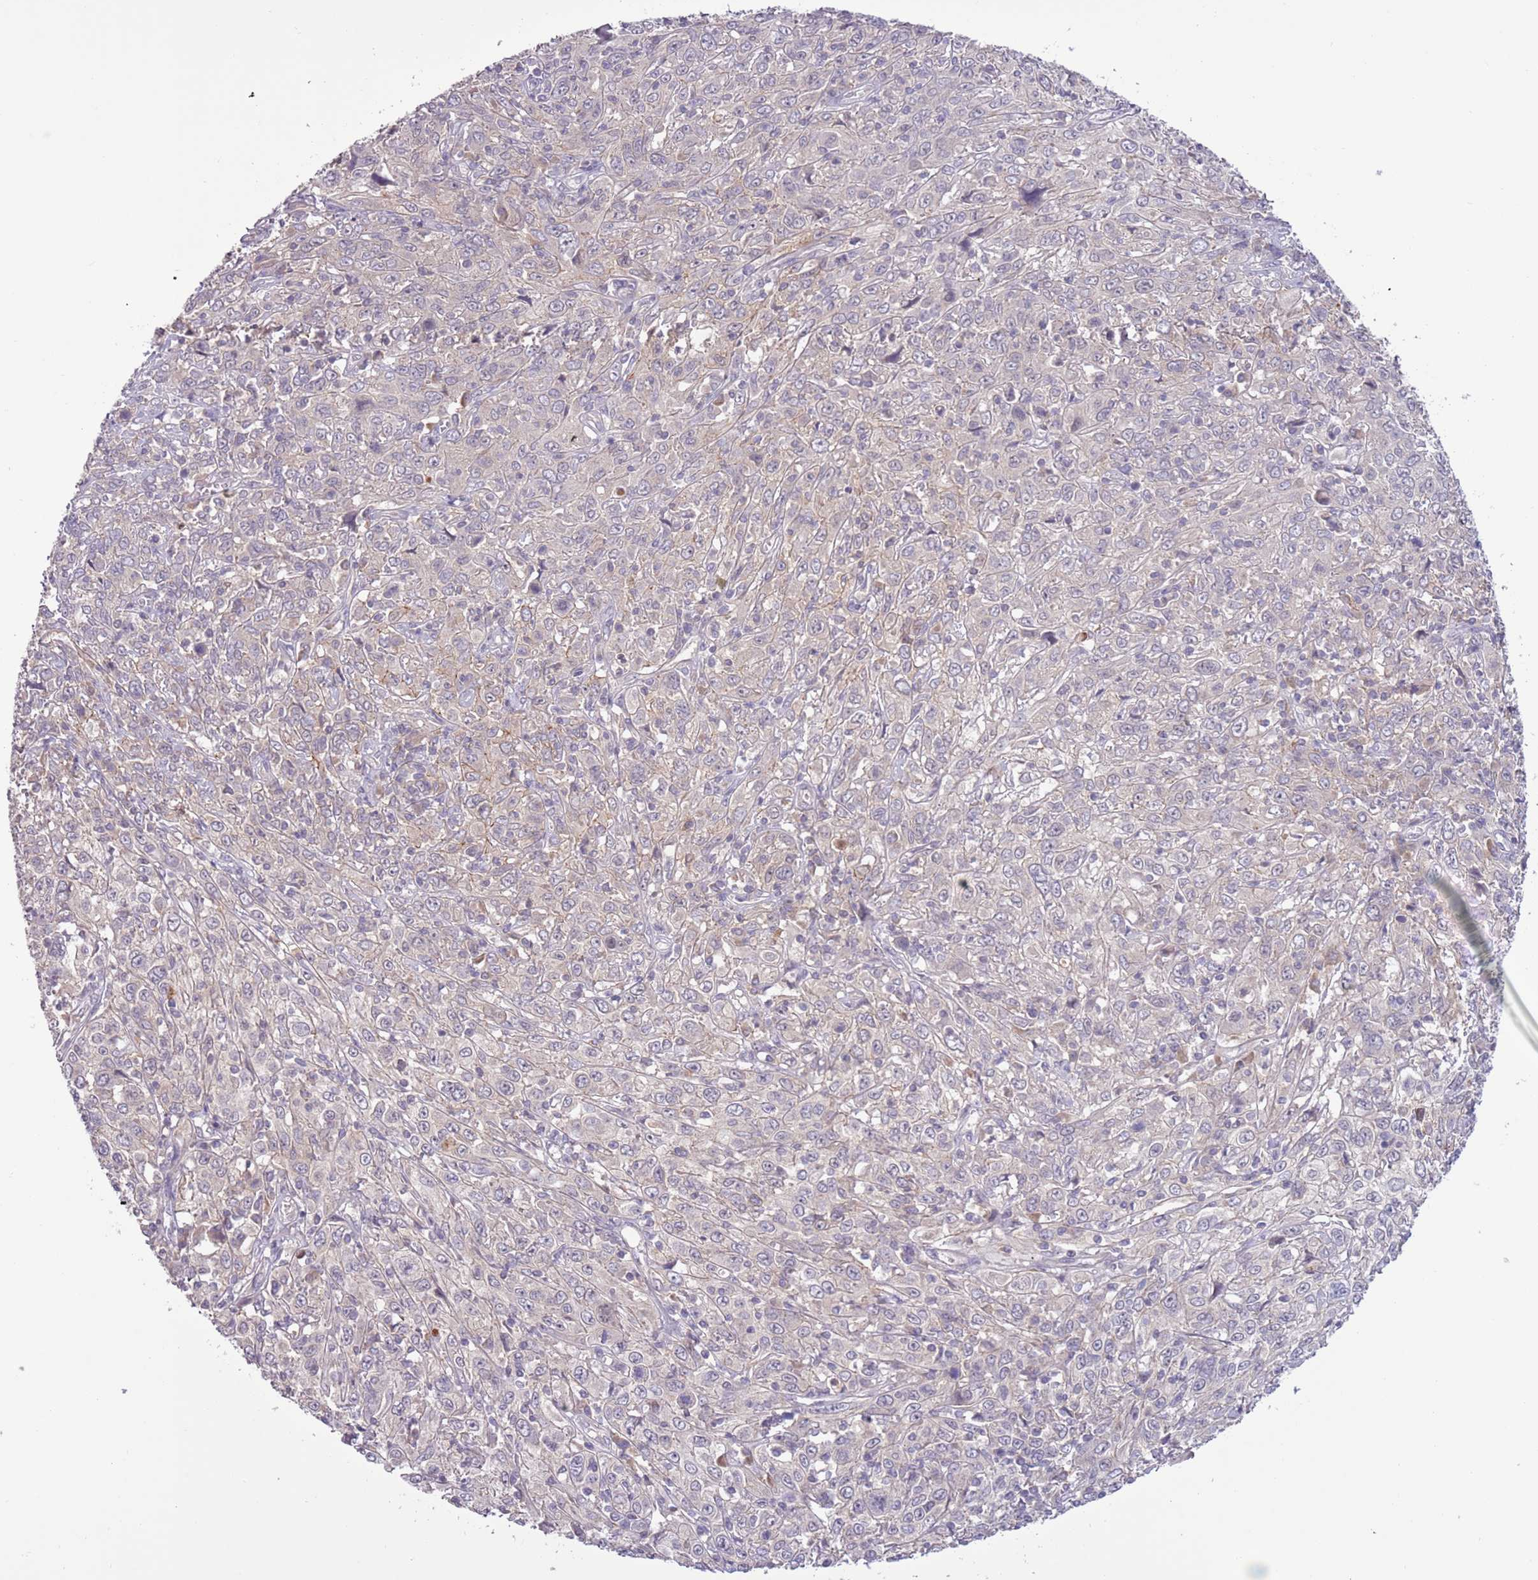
{"staining": {"intensity": "negative", "quantity": "none", "location": "none"}, "tissue": "cervical cancer", "cell_type": "Tumor cells", "image_type": "cancer", "snomed": [{"axis": "morphology", "description": "Squamous cell carcinoma, NOS"}, {"axis": "topography", "description": "Cervix"}], "caption": "Tumor cells show no significant positivity in cervical cancer (squamous cell carcinoma). (DAB immunohistochemistry (IHC), high magnification).", "gene": "SHROOM3", "patient": {"sex": "female", "age": 46}}